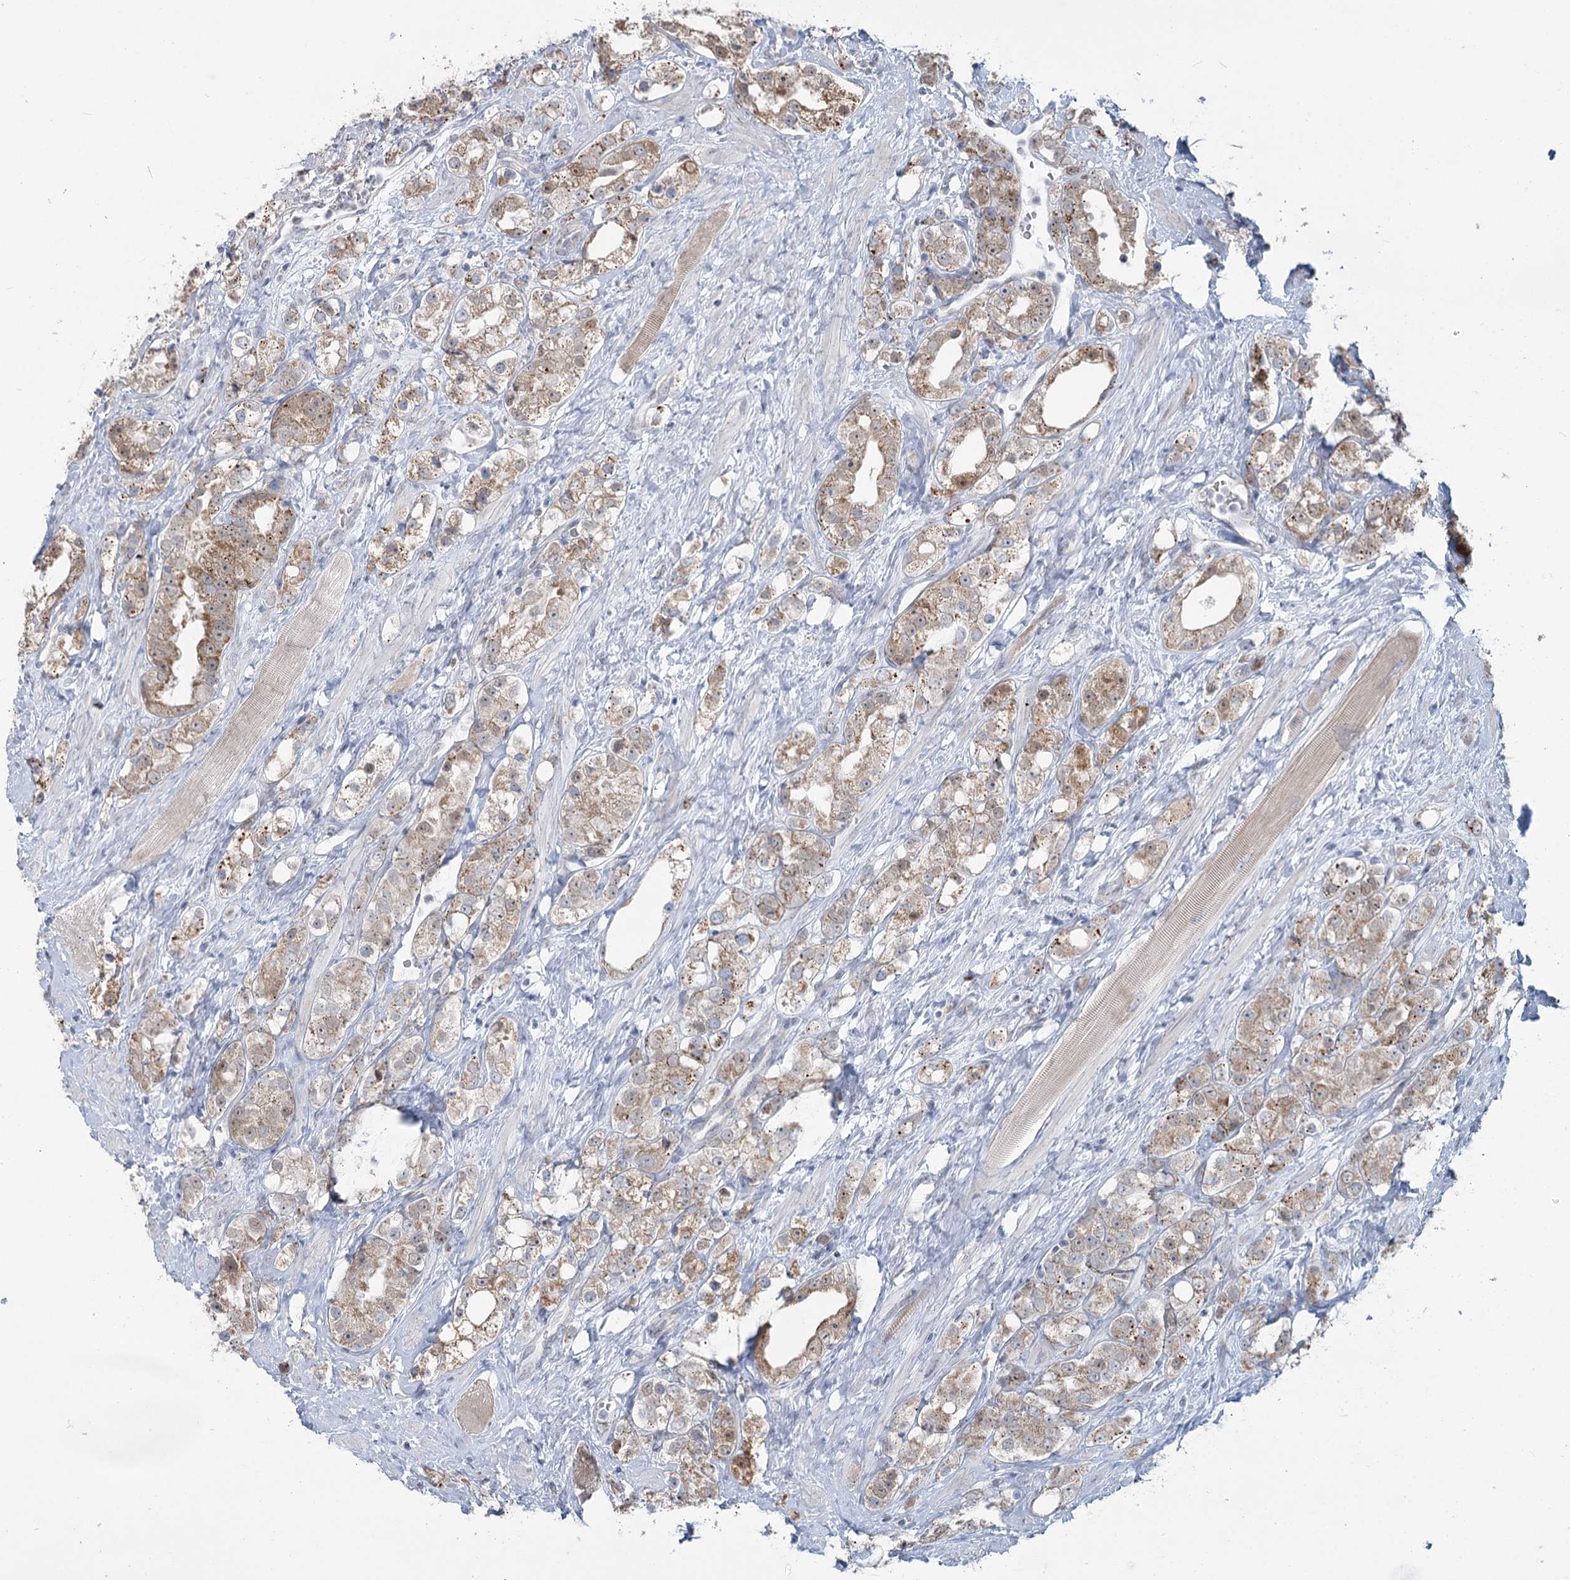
{"staining": {"intensity": "moderate", "quantity": "25%-75%", "location": "cytoplasmic/membranous"}, "tissue": "prostate cancer", "cell_type": "Tumor cells", "image_type": "cancer", "snomed": [{"axis": "morphology", "description": "Adenocarcinoma, NOS"}, {"axis": "topography", "description": "Prostate"}], "caption": "A photomicrograph of prostate adenocarcinoma stained for a protein shows moderate cytoplasmic/membranous brown staining in tumor cells.", "gene": "MTG1", "patient": {"sex": "male", "age": 79}}